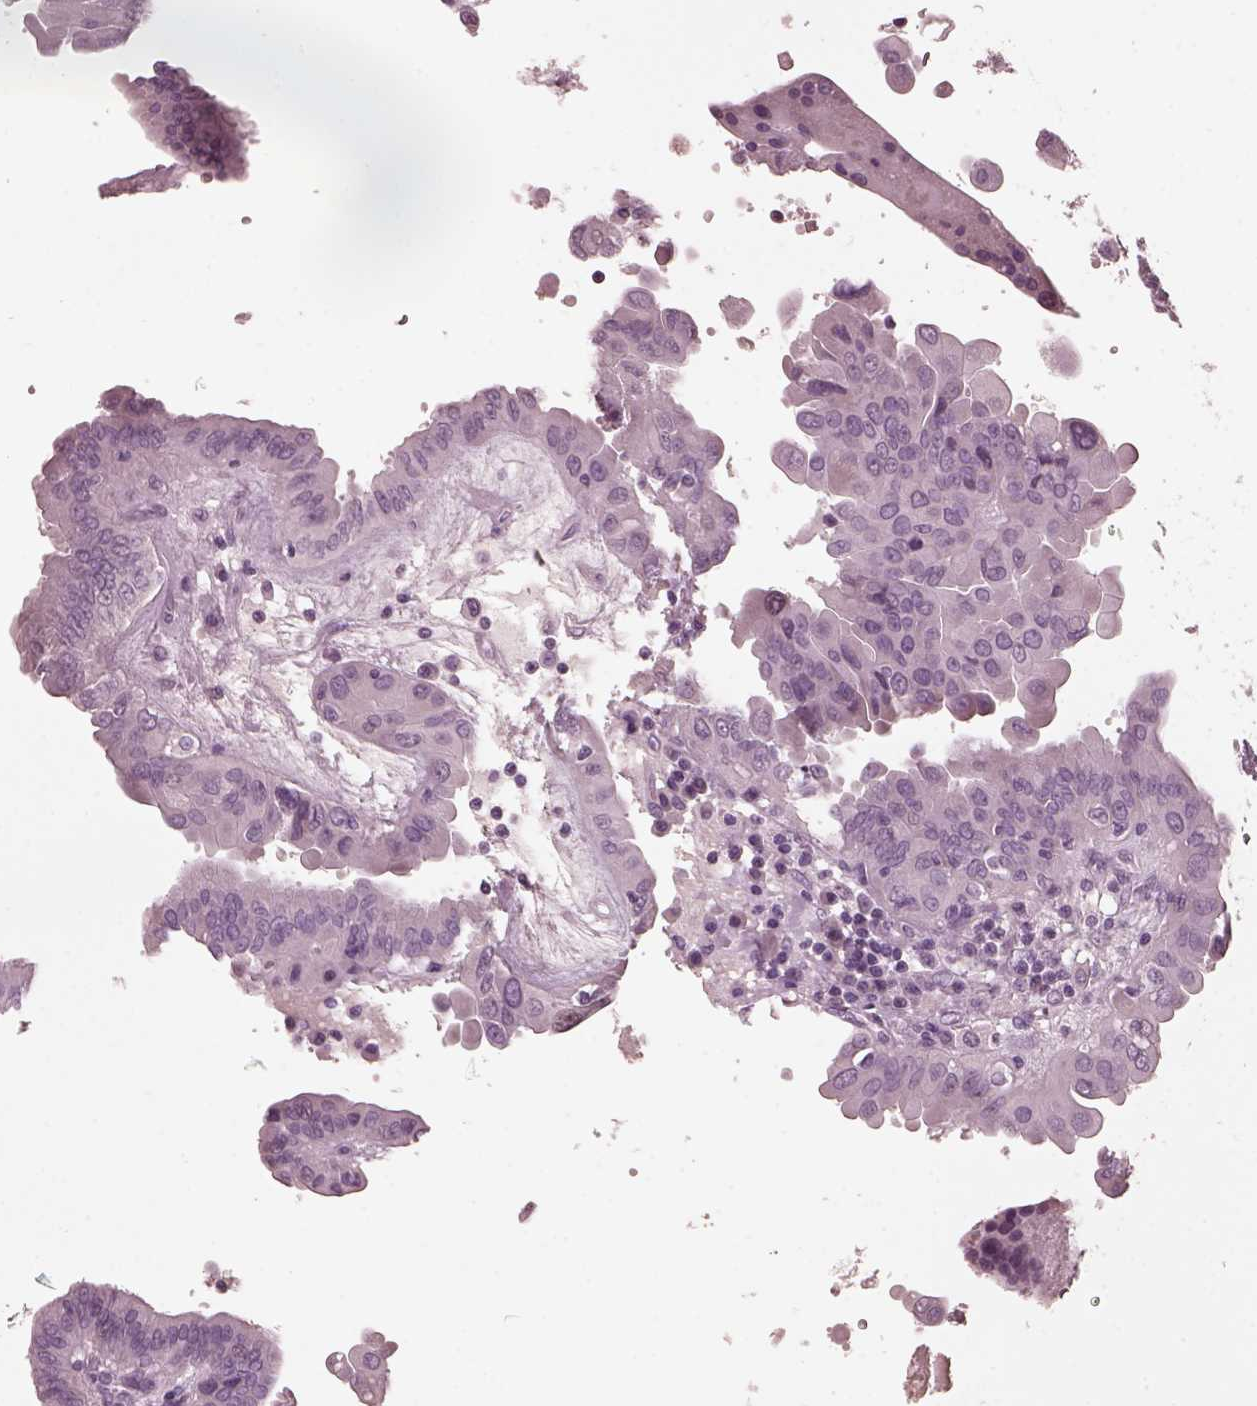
{"staining": {"intensity": "negative", "quantity": "none", "location": "none"}, "tissue": "thyroid cancer", "cell_type": "Tumor cells", "image_type": "cancer", "snomed": [{"axis": "morphology", "description": "Papillary adenocarcinoma, NOS"}, {"axis": "topography", "description": "Thyroid gland"}], "caption": "A micrograph of thyroid cancer (papillary adenocarcinoma) stained for a protein shows no brown staining in tumor cells.", "gene": "CGA", "patient": {"sex": "female", "age": 37}}